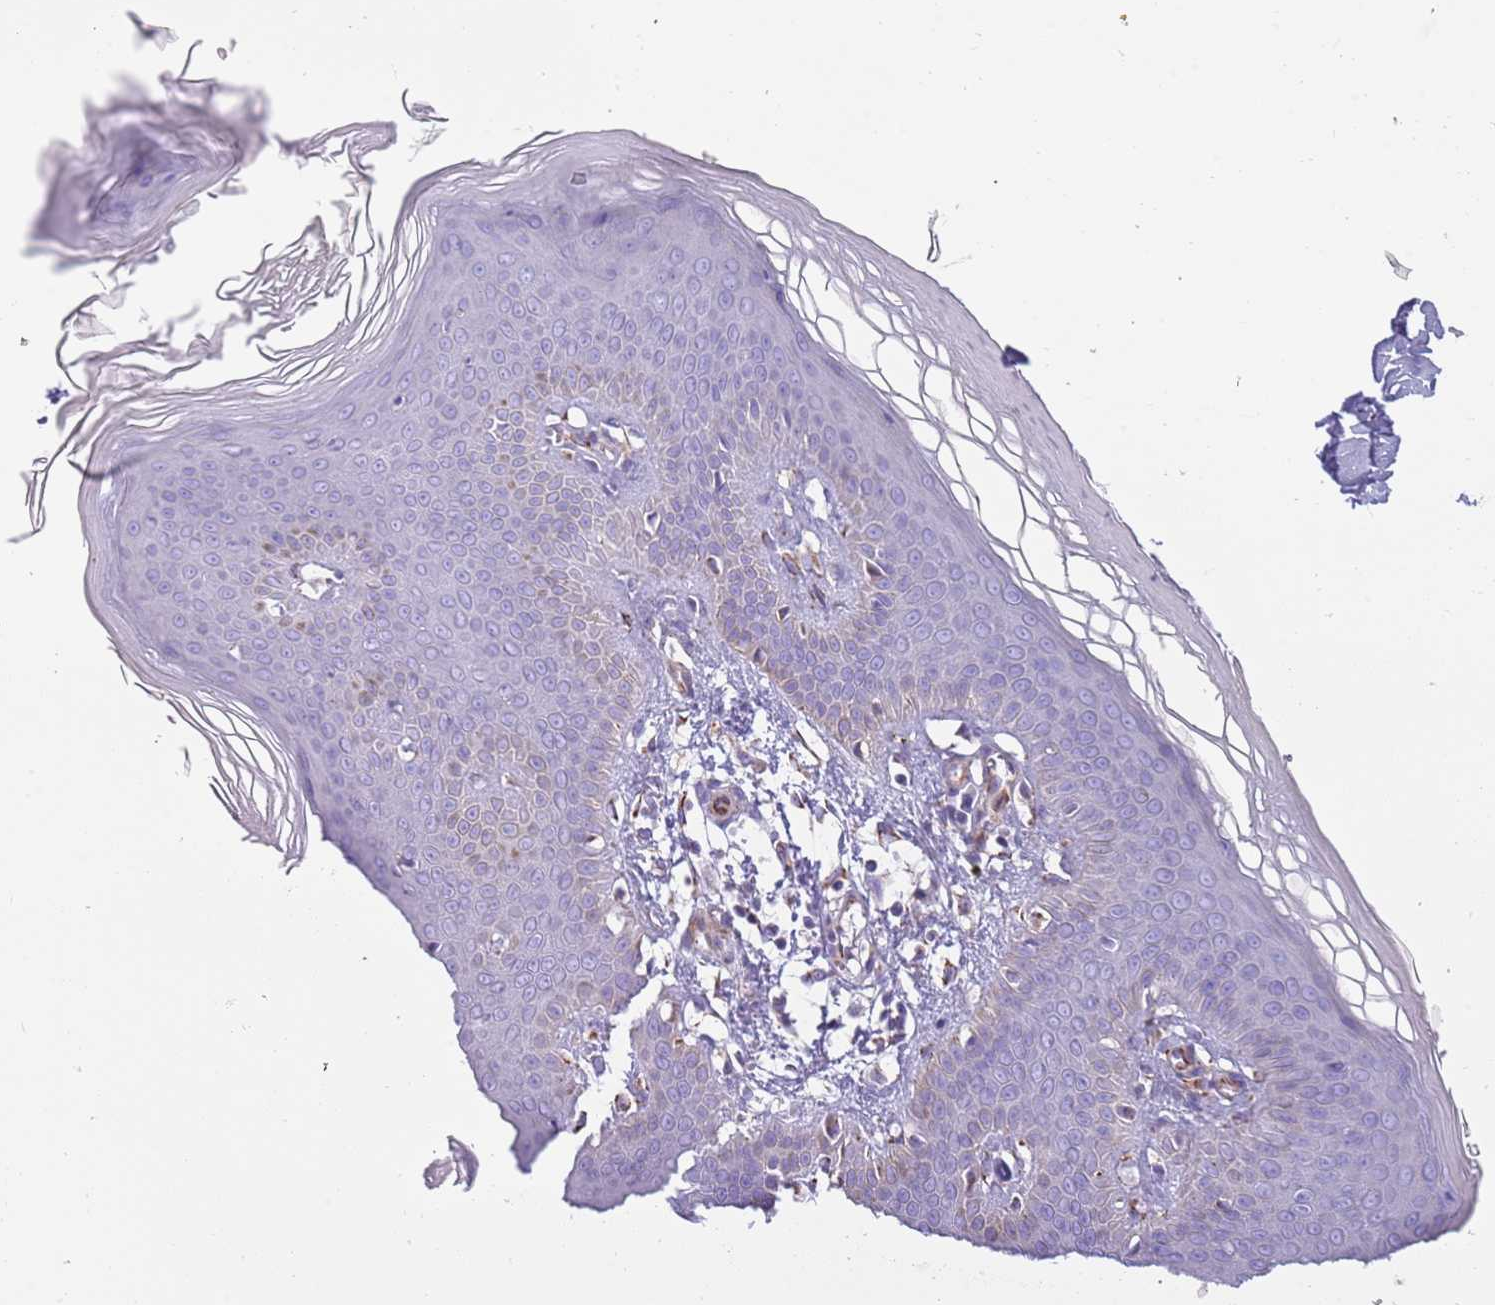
{"staining": {"intensity": "negative", "quantity": "none", "location": "none"}, "tissue": "skin", "cell_type": "Fibroblasts", "image_type": "normal", "snomed": [{"axis": "morphology", "description": "Normal tissue, NOS"}, {"axis": "topography", "description": "Skin"}], "caption": "Micrograph shows no significant protein staining in fibroblasts of normal skin.", "gene": "RNF222", "patient": {"sex": "male", "age": 36}}